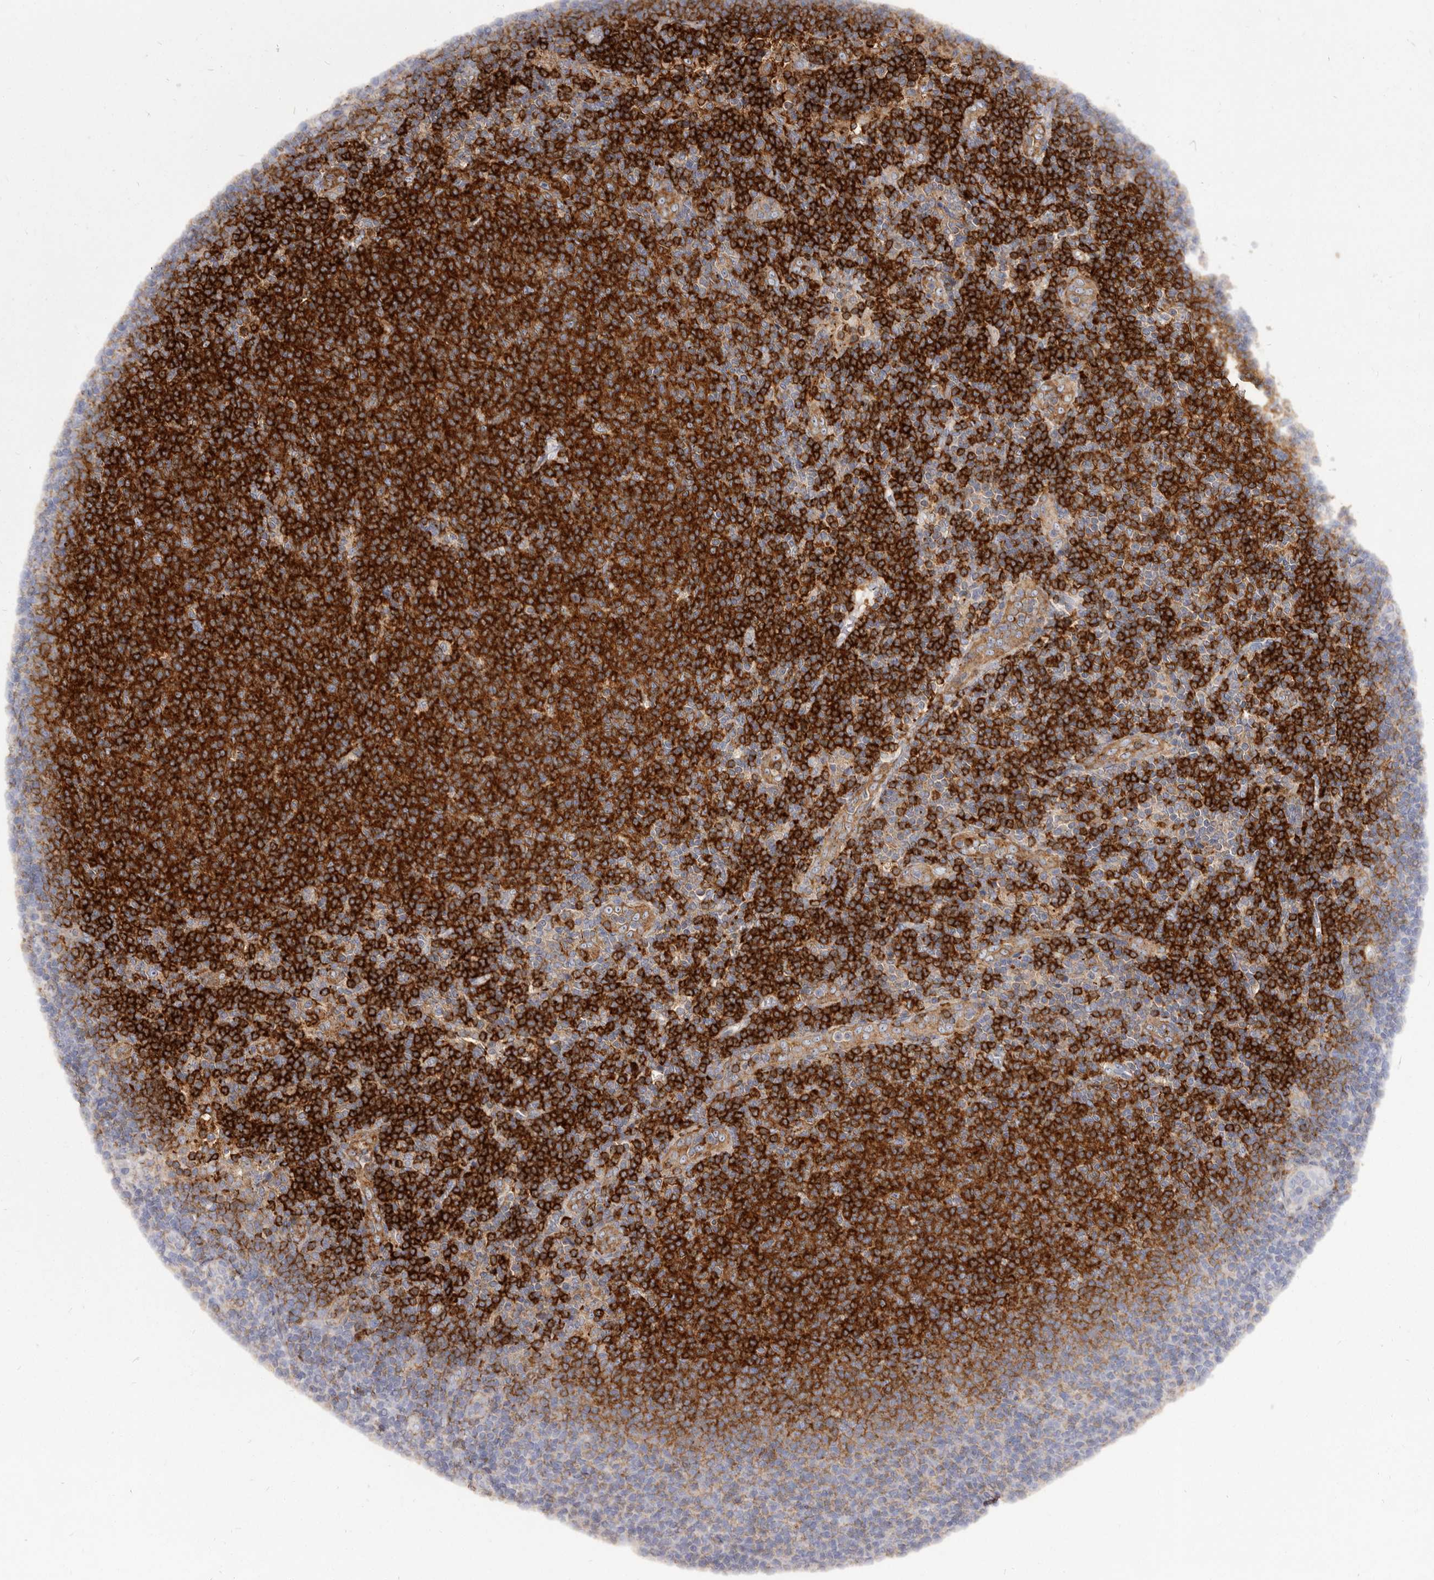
{"staining": {"intensity": "strong", "quantity": ">75%", "location": "cytoplasmic/membranous"}, "tissue": "lymphoma", "cell_type": "Tumor cells", "image_type": "cancer", "snomed": [{"axis": "morphology", "description": "Malignant lymphoma, non-Hodgkin's type, Low grade"}, {"axis": "topography", "description": "Lymph node"}], "caption": "Protein analysis of lymphoma tissue displays strong cytoplasmic/membranous expression in about >75% of tumor cells.", "gene": "TPD52", "patient": {"sex": "male", "age": 66}}